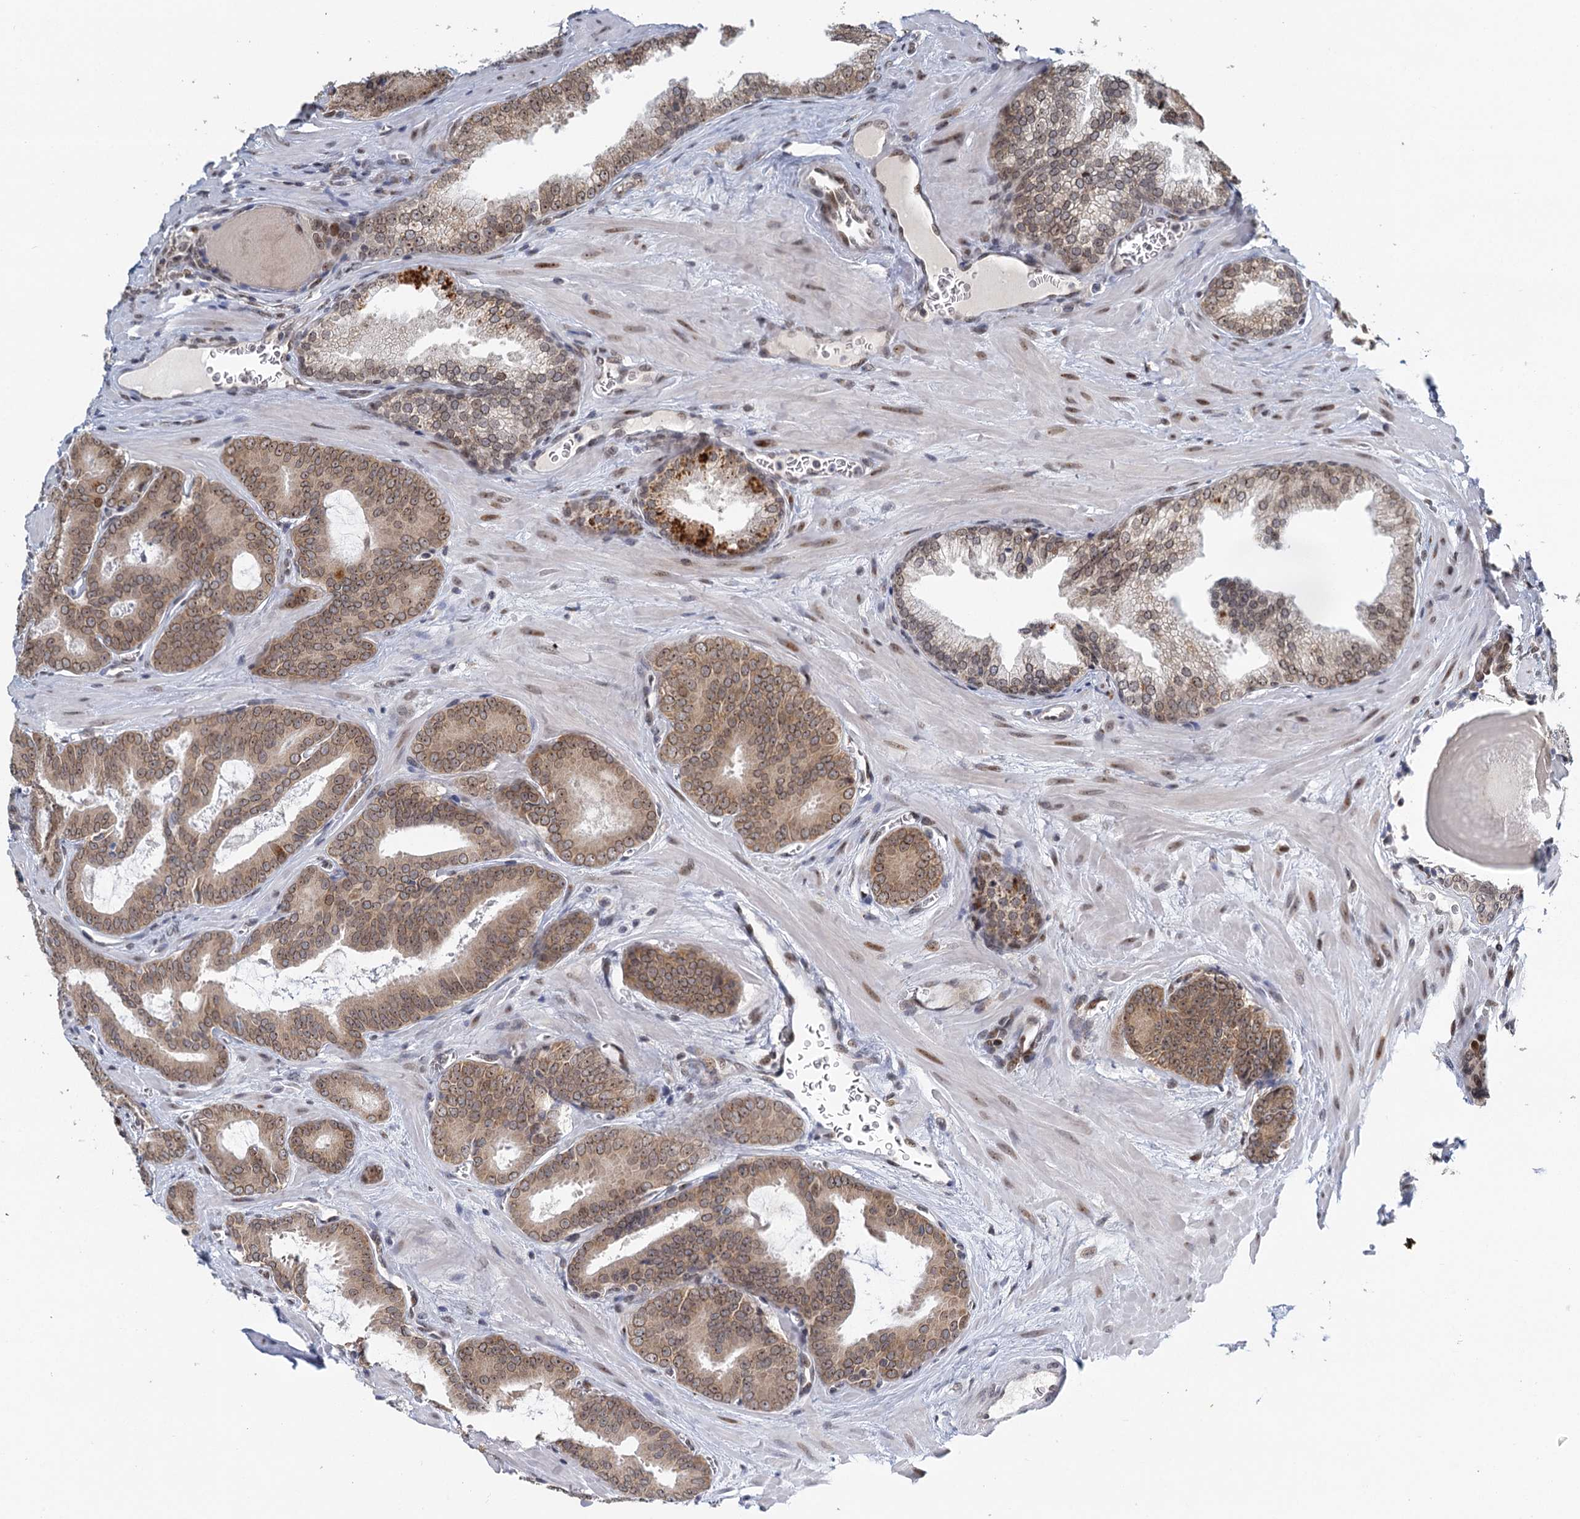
{"staining": {"intensity": "moderate", "quantity": ">75%", "location": "cytoplasmic/membranous,nuclear"}, "tissue": "prostate cancer", "cell_type": "Tumor cells", "image_type": "cancer", "snomed": [{"axis": "morphology", "description": "Adenocarcinoma, High grade"}, {"axis": "topography", "description": "Prostate"}], "caption": "High-grade adenocarcinoma (prostate) stained with a brown dye exhibits moderate cytoplasmic/membranous and nuclear positive staining in about >75% of tumor cells.", "gene": "TREX1", "patient": {"sex": "male", "age": 66}}